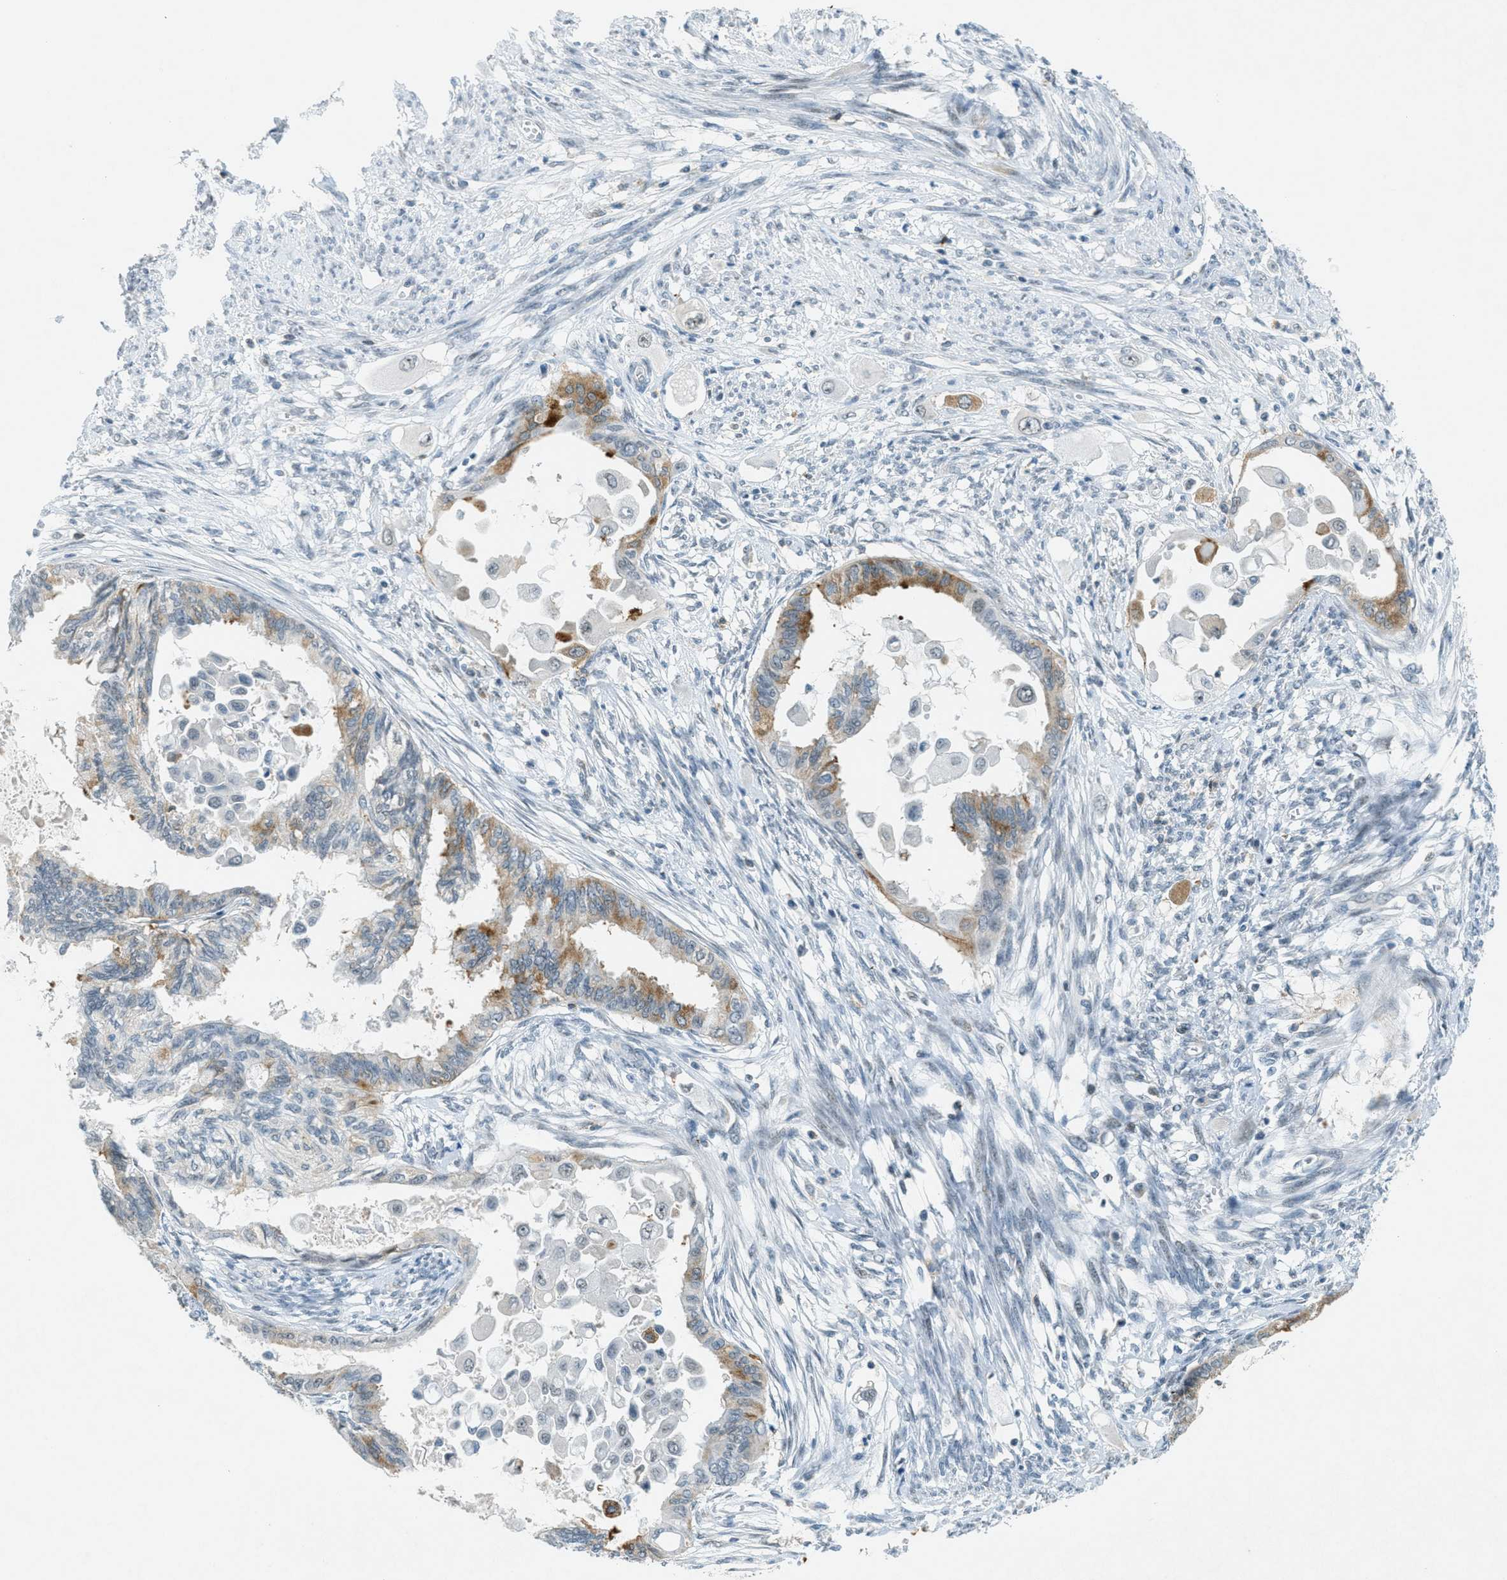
{"staining": {"intensity": "moderate", "quantity": "25%-75%", "location": "cytoplasmic/membranous"}, "tissue": "cervical cancer", "cell_type": "Tumor cells", "image_type": "cancer", "snomed": [{"axis": "morphology", "description": "Normal tissue, NOS"}, {"axis": "morphology", "description": "Adenocarcinoma, NOS"}, {"axis": "topography", "description": "Cervix"}, {"axis": "topography", "description": "Endometrium"}], "caption": "The histopathology image exhibits staining of cervical cancer, revealing moderate cytoplasmic/membranous protein positivity (brown color) within tumor cells.", "gene": "FYN", "patient": {"sex": "female", "age": 86}}